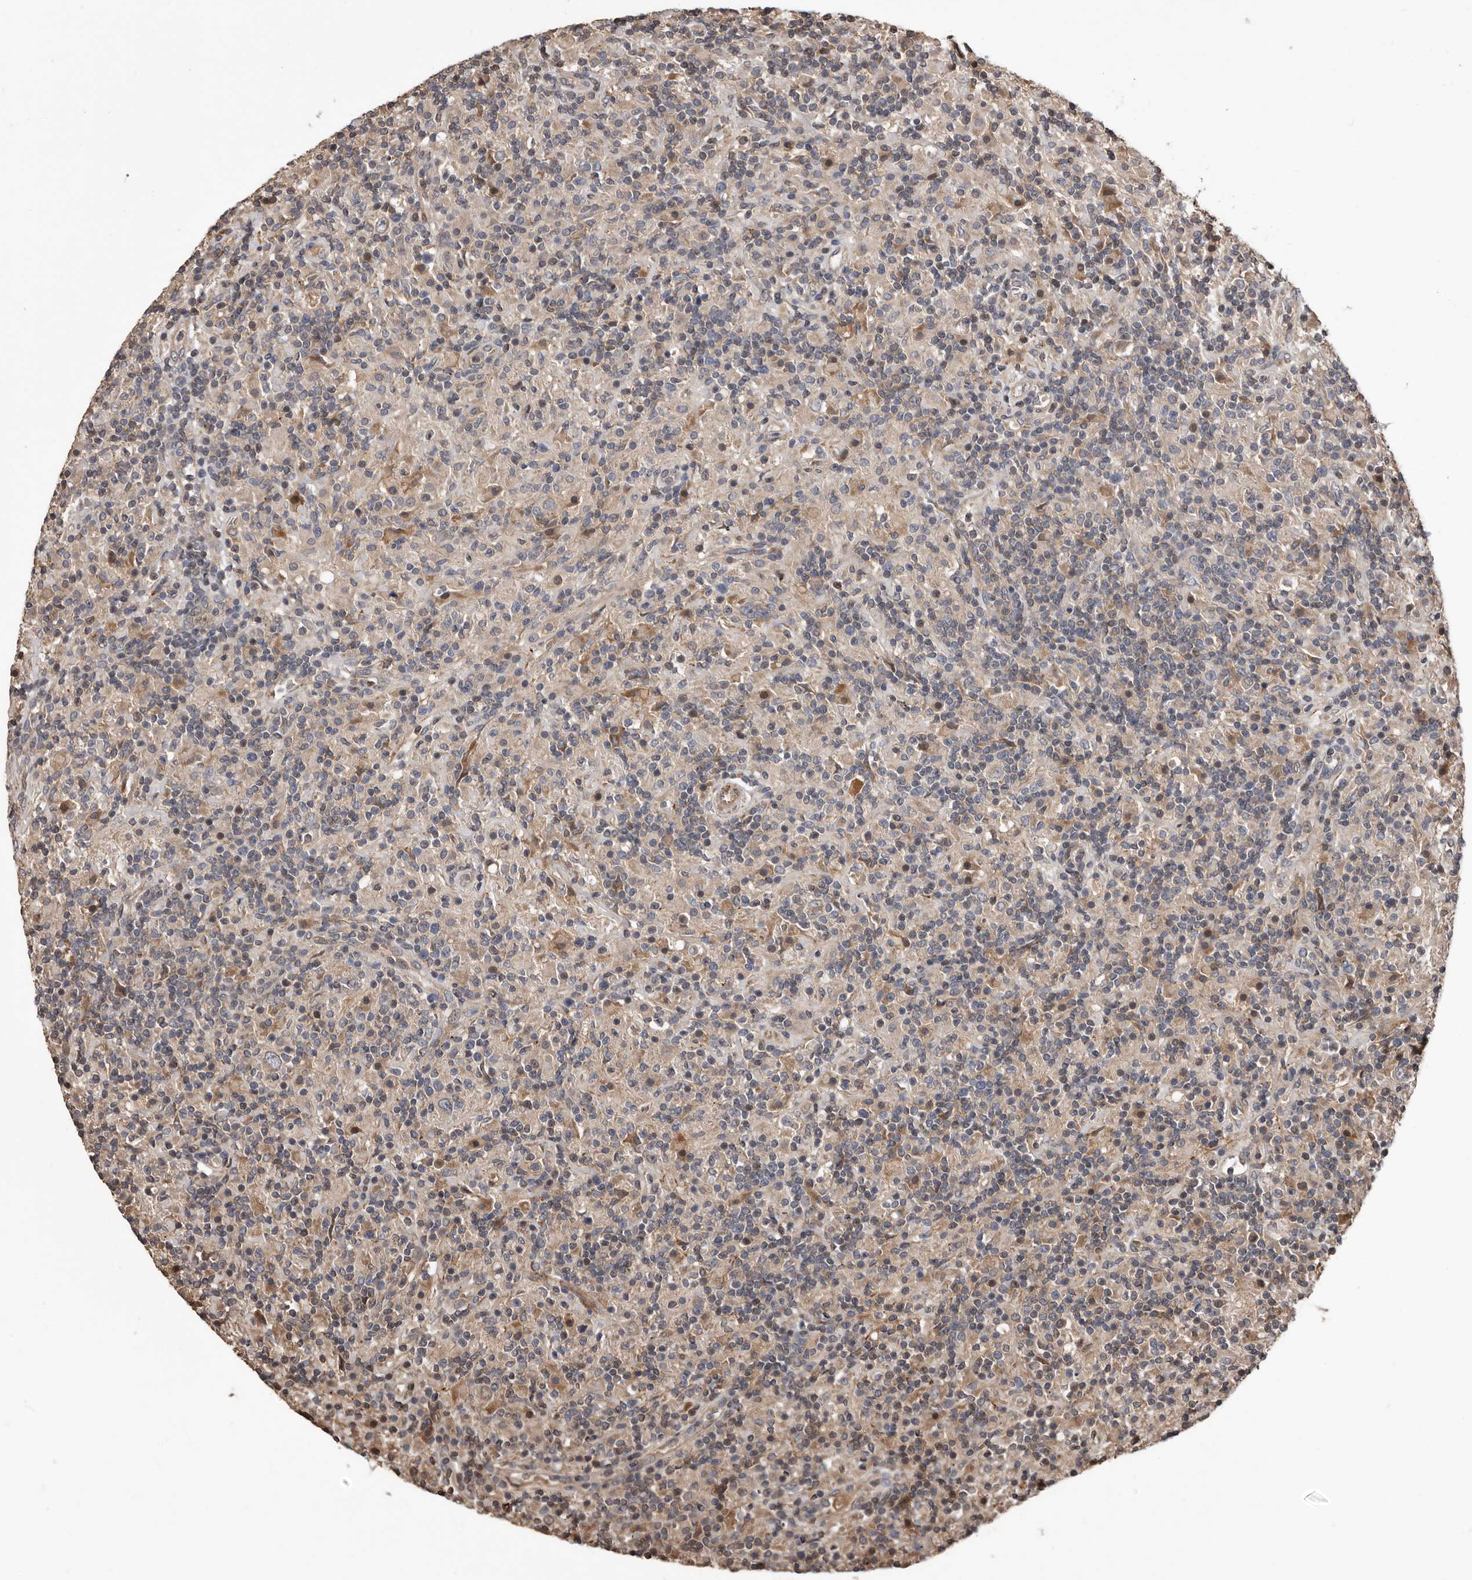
{"staining": {"intensity": "negative", "quantity": "none", "location": "none"}, "tissue": "lymphoma", "cell_type": "Tumor cells", "image_type": "cancer", "snomed": [{"axis": "morphology", "description": "Hodgkin's disease, NOS"}, {"axis": "topography", "description": "Lymph node"}], "caption": "Lymphoma stained for a protein using IHC shows no positivity tumor cells.", "gene": "ADAMTS2", "patient": {"sex": "male", "age": 70}}